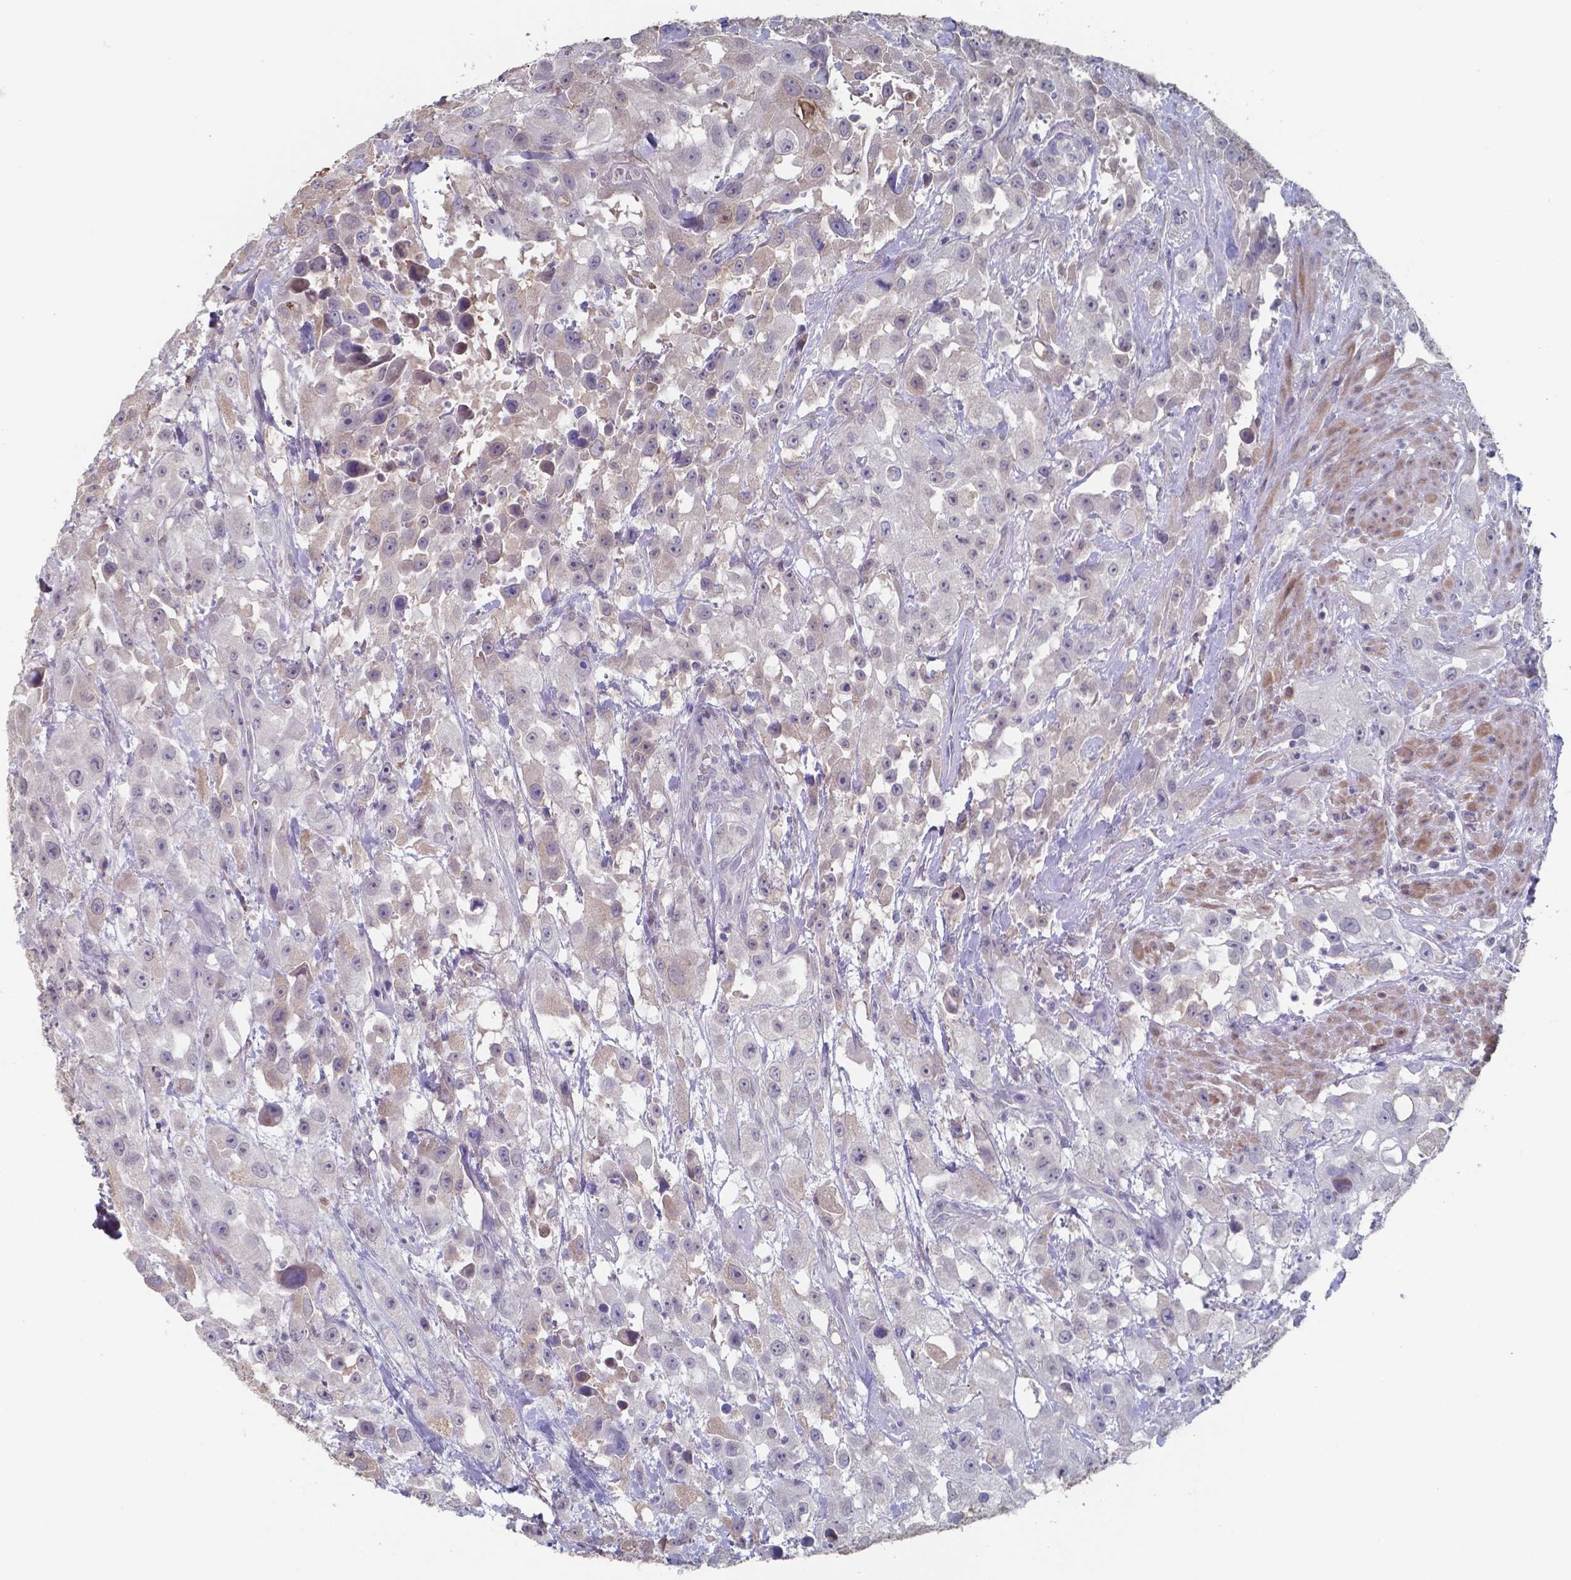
{"staining": {"intensity": "negative", "quantity": "none", "location": "none"}, "tissue": "urothelial cancer", "cell_type": "Tumor cells", "image_type": "cancer", "snomed": [{"axis": "morphology", "description": "Urothelial carcinoma, High grade"}, {"axis": "topography", "description": "Urinary bladder"}], "caption": "This photomicrograph is of urothelial cancer stained with immunohistochemistry (IHC) to label a protein in brown with the nuclei are counter-stained blue. There is no staining in tumor cells. (DAB (3,3'-diaminobenzidine) immunohistochemistry (IHC) with hematoxylin counter stain).", "gene": "BTBD17", "patient": {"sex": "male", "age": 79}}